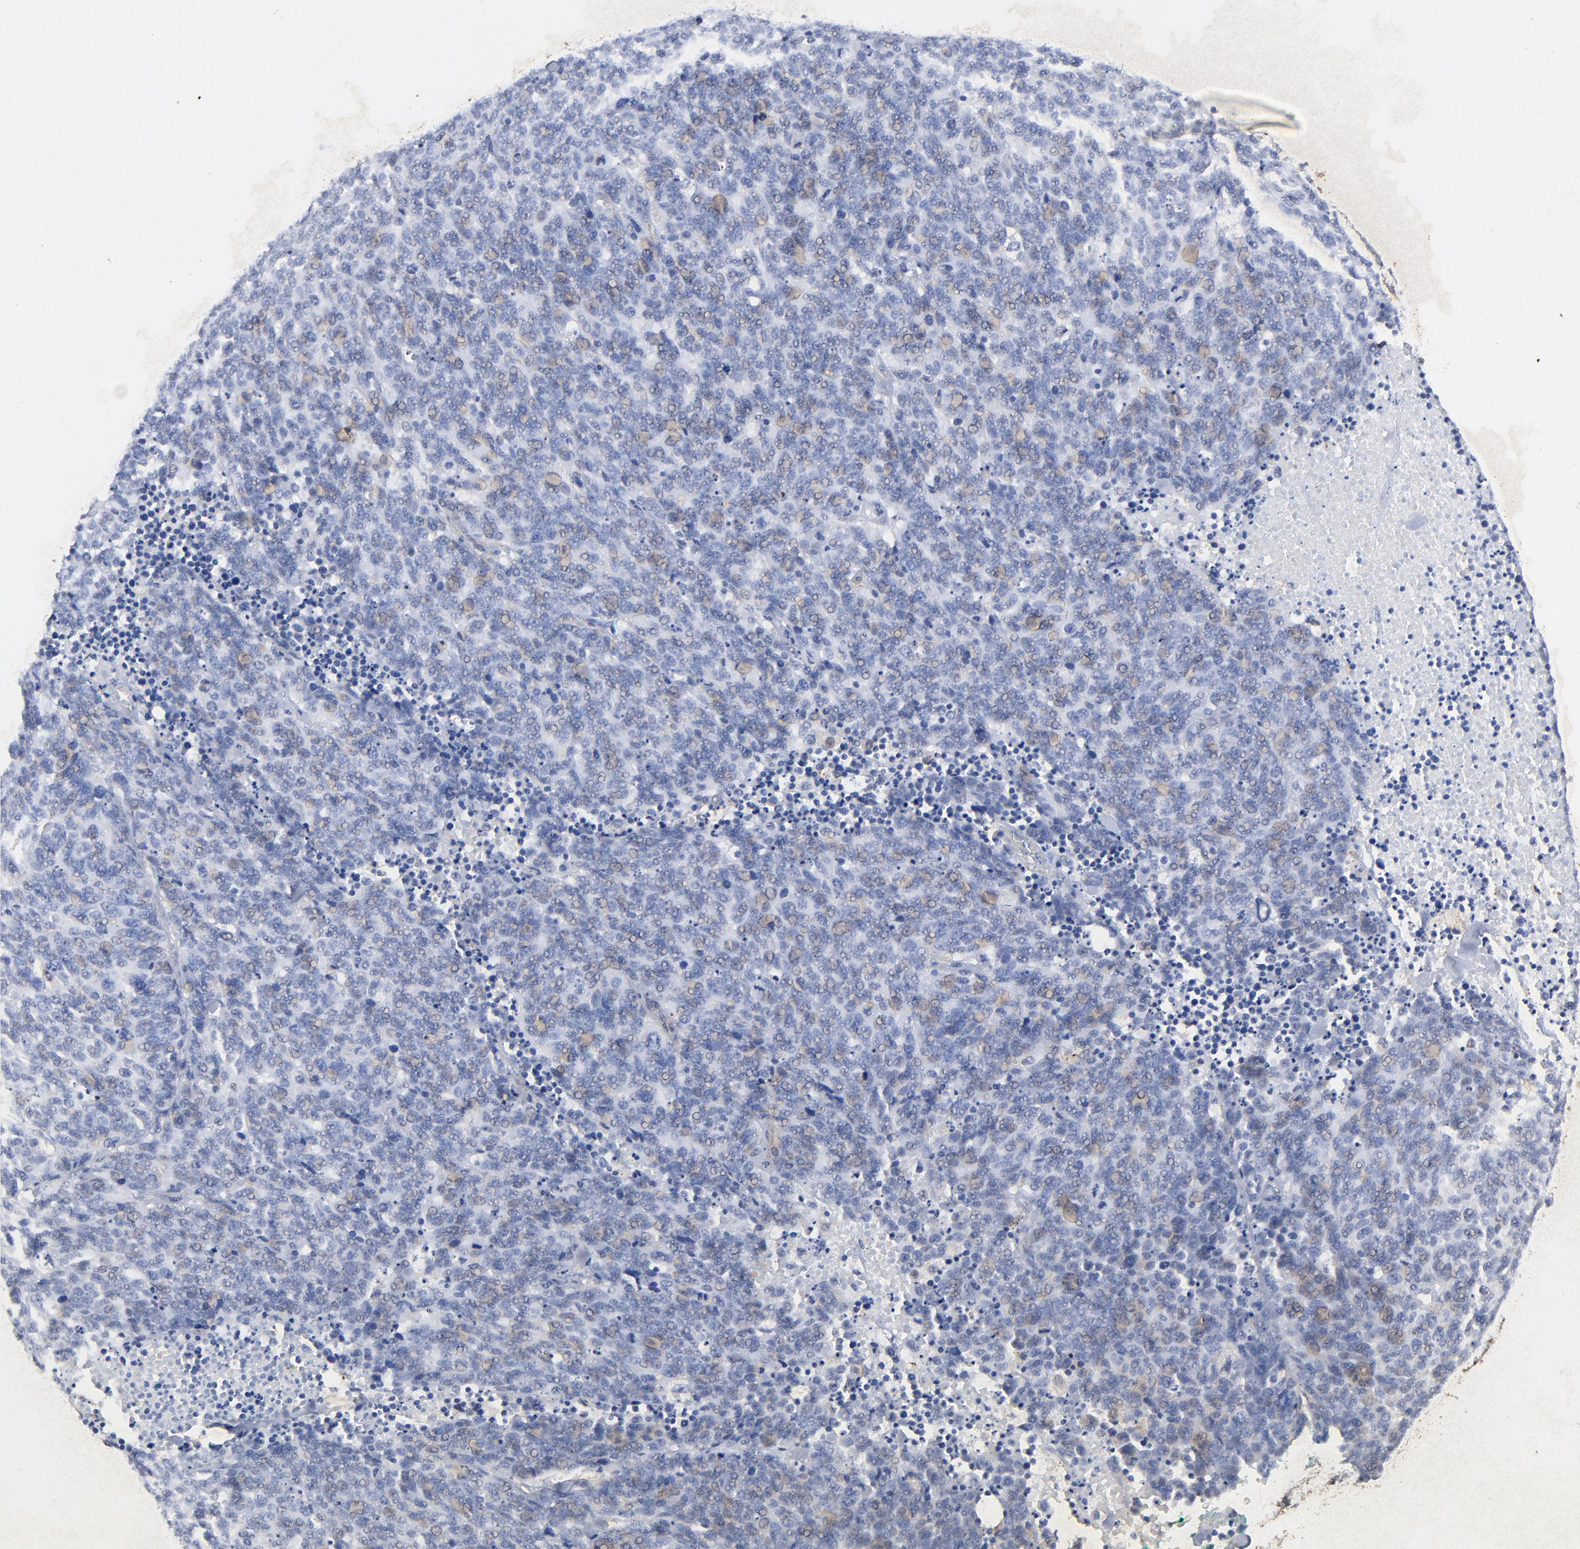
{"staining": {"intensity": "weak", "quantity": "<25%", "location": "cytoplasmic/membranous"}, "tissue": "lung cancer", "cell_type": "Tumor cells", "image_type": "cancer", "snomed": [{"axis": "morphology", "description": "Neoplasm, malignant, NOS"}, {"axis": "topography", "description": "Lung"}], "caption": "Protein analysis of lung cancer shows no significant positivity in tumor cells.", "gene": "LGALS3", "patient": {"sex": "female", "age": 58}}